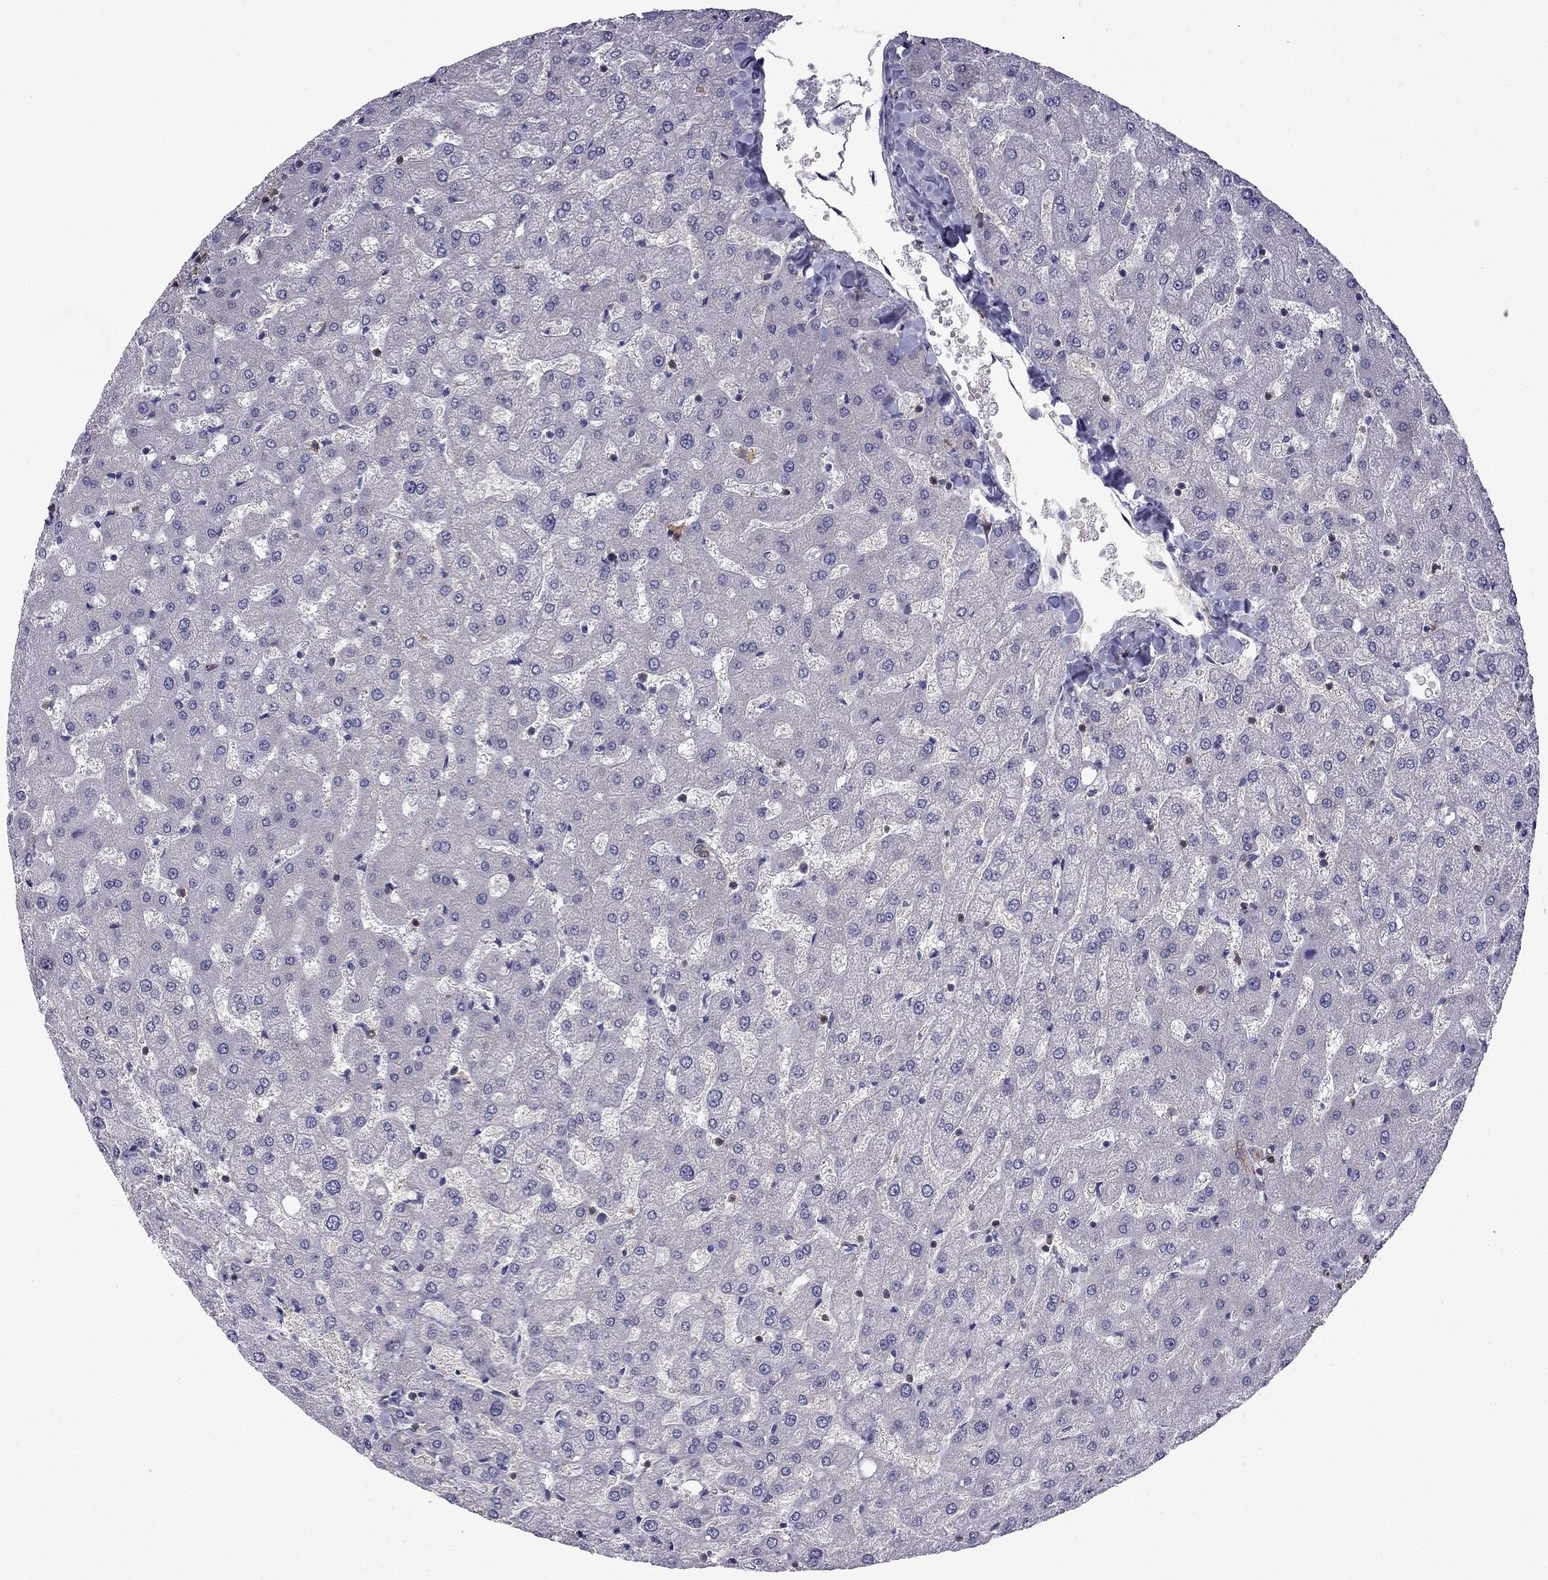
{"staining": {"intensity": "moderate", "quantity": ">75%", "location": "cytoplasmic/membranous"}, "tissue": "liver", "cell_type": "Cholangiocytes", "image_type": "normal", "snomed": [{"axis": "morphology", "description": "Normal tissue, NOS"}, {"axis": "topography", "description": "Liver"}], "caption": "Protein expression analysis of benign liver shows moderate cytoplasmic/membranous staining in about >75% of cholangiocytes. (brown staining indicates protein expression, while blue staining denotes nuclei).", "gene": "MAP4", "patient": {"sex": "female", "age": 50}}